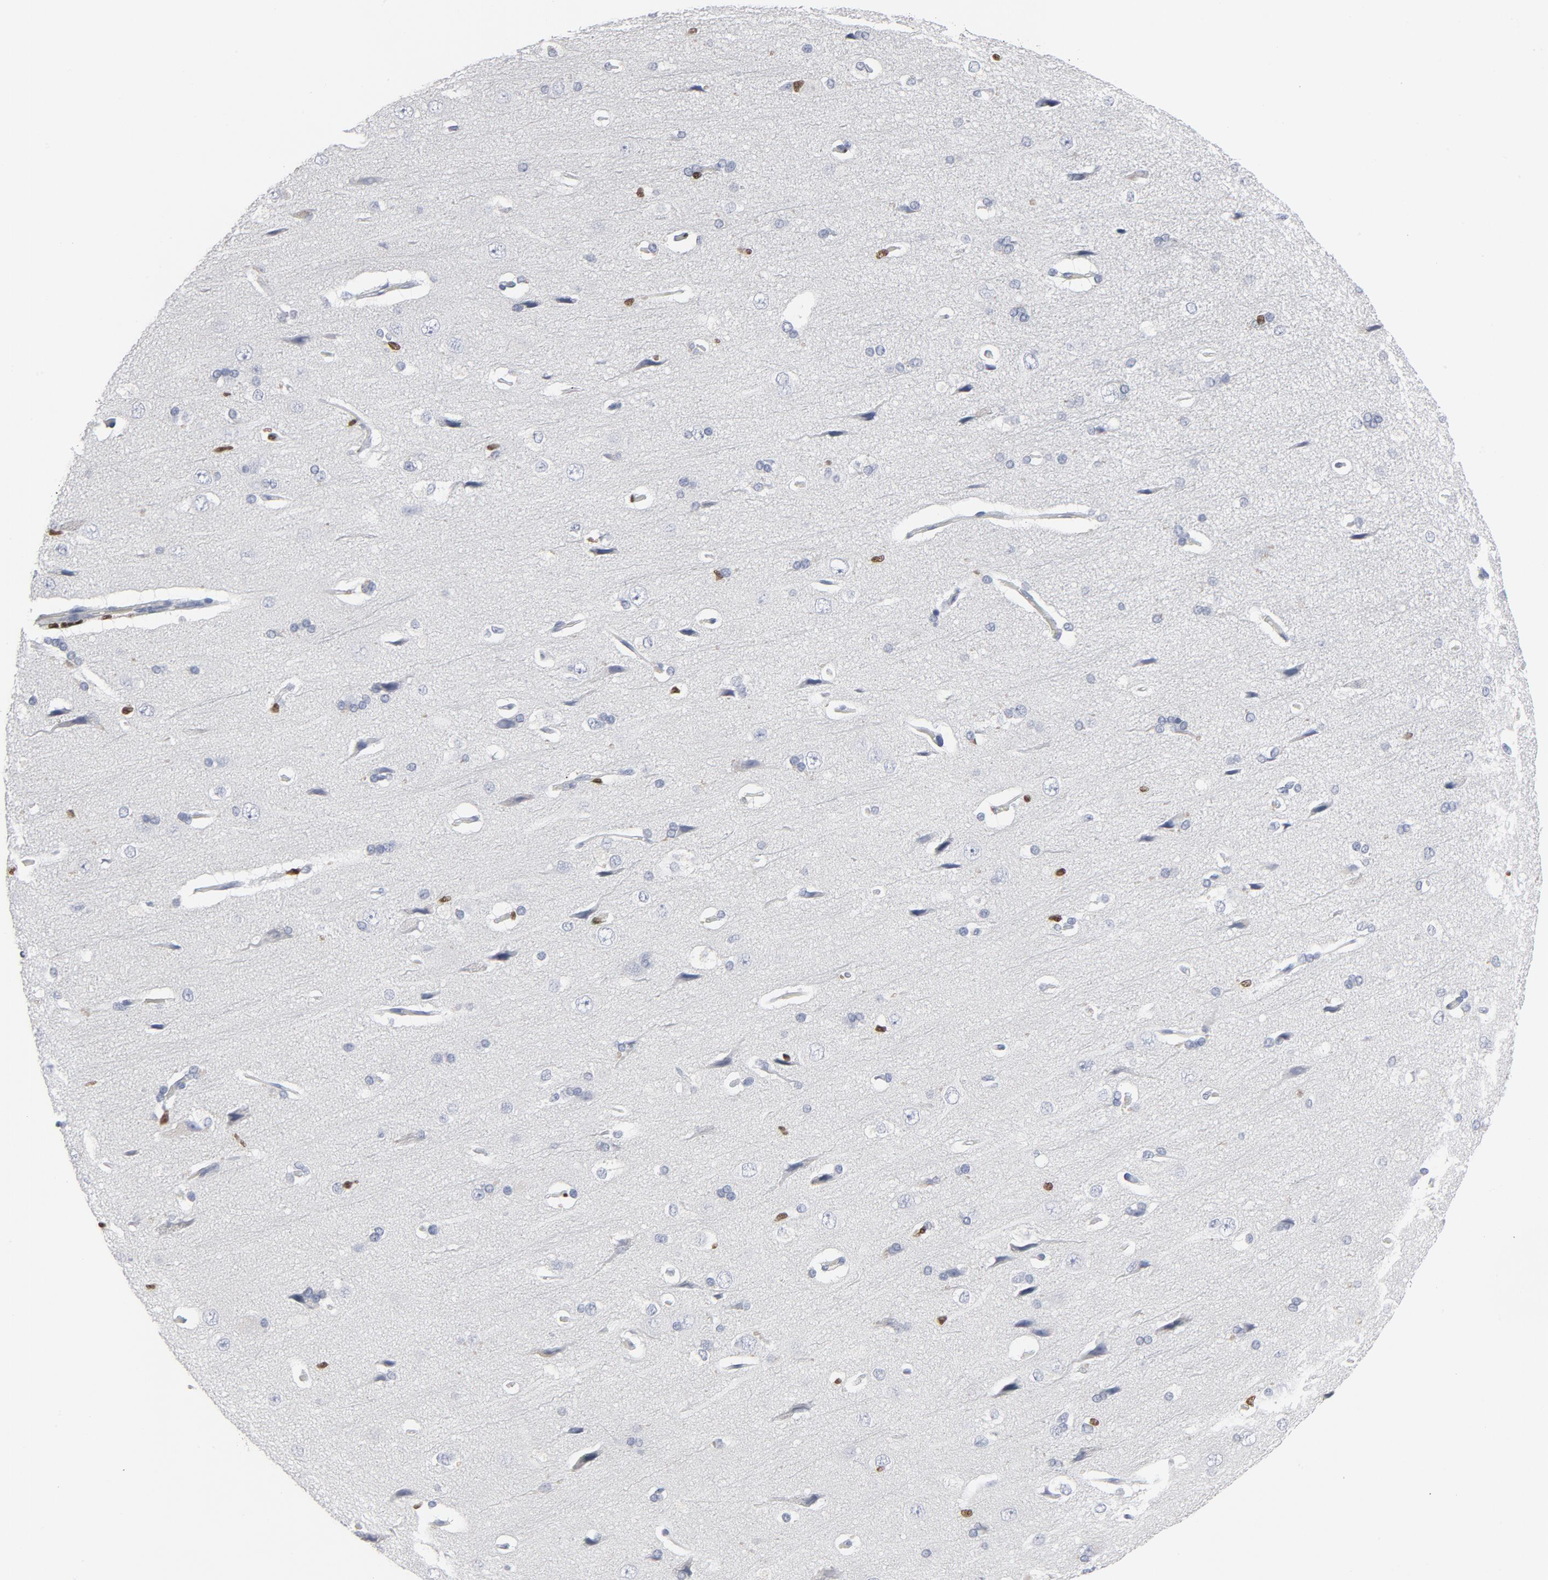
{"staining": {"intensity": "negative", "quantity": "none", "location": "none"}, "tissue": "cerebral cortex", "cell_type": "Endothelial cells", "image_type": "normal", "snomed": [{"axis": "morphology", "description": "Normal tissue, NOS"}, {"axis": "topography", "description": "Cerebral cortex"}], "caption": "Cerebral cortex stained for a protein using immunohistochemistry exhibits no positivity endothelial cells.", "gene": "SPI1", "patient": {"sex": "male", "age": 62}}